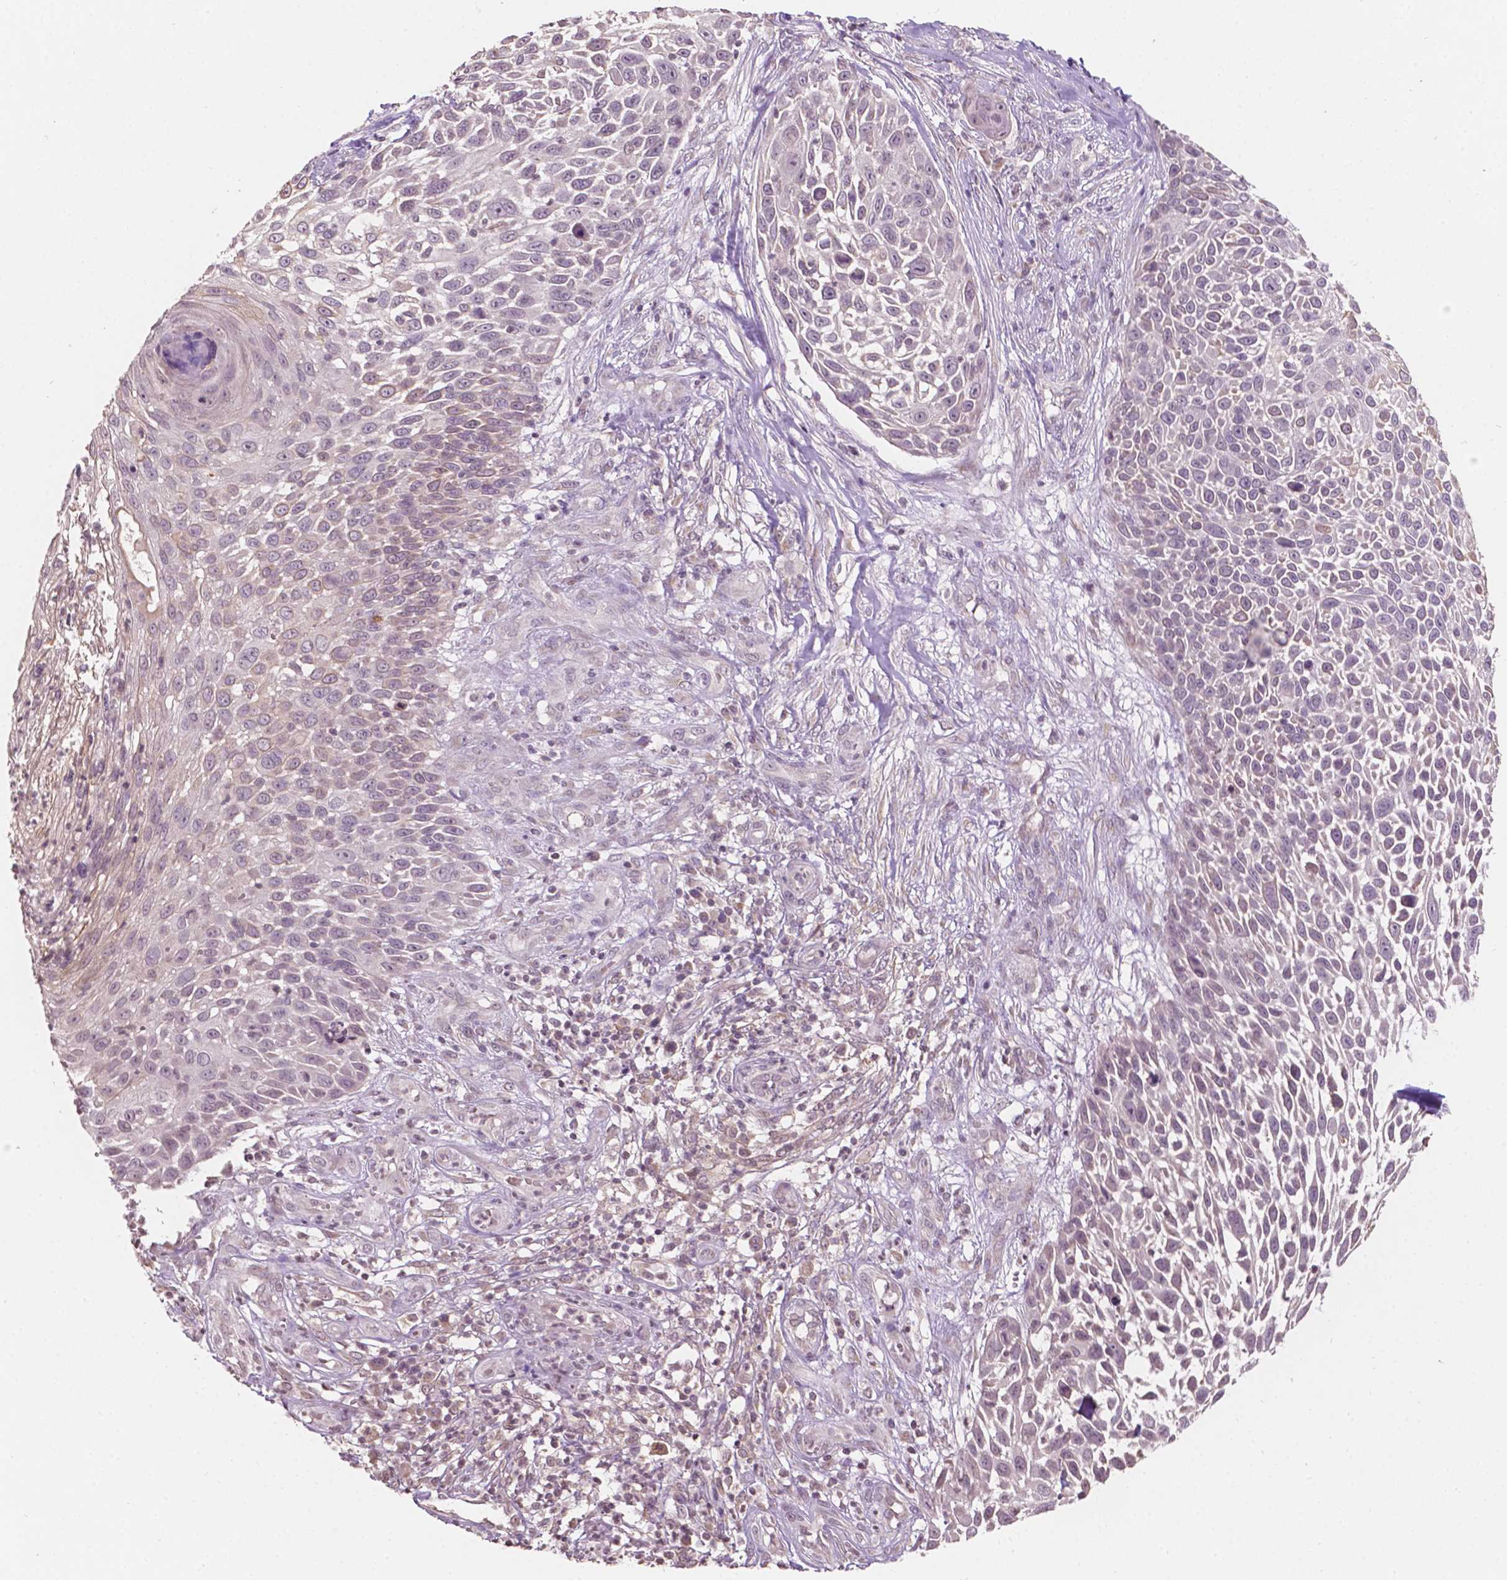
{"staining": {"intensity": "negative", "quantity": "none", "location": "none"}, "tissue": "skin cancer", "cell_type": "Tumor cells", "image_type": "cancer", "snomed": [{"axis": "morphology", "description": "Squamous cell carcinoma, NOS"}, {"axis": "topography", "description": "Skin"}], "caption": "This image is of squamous cell carcinoma (skin) stained with immunohistochemistry (IHC) to label a protein in brown with the nuclei are counter-stained blue. There is no positivity in tumor cells.", "gene": "NOS1AP", "patient": {"sex": "male", "age": 92}}